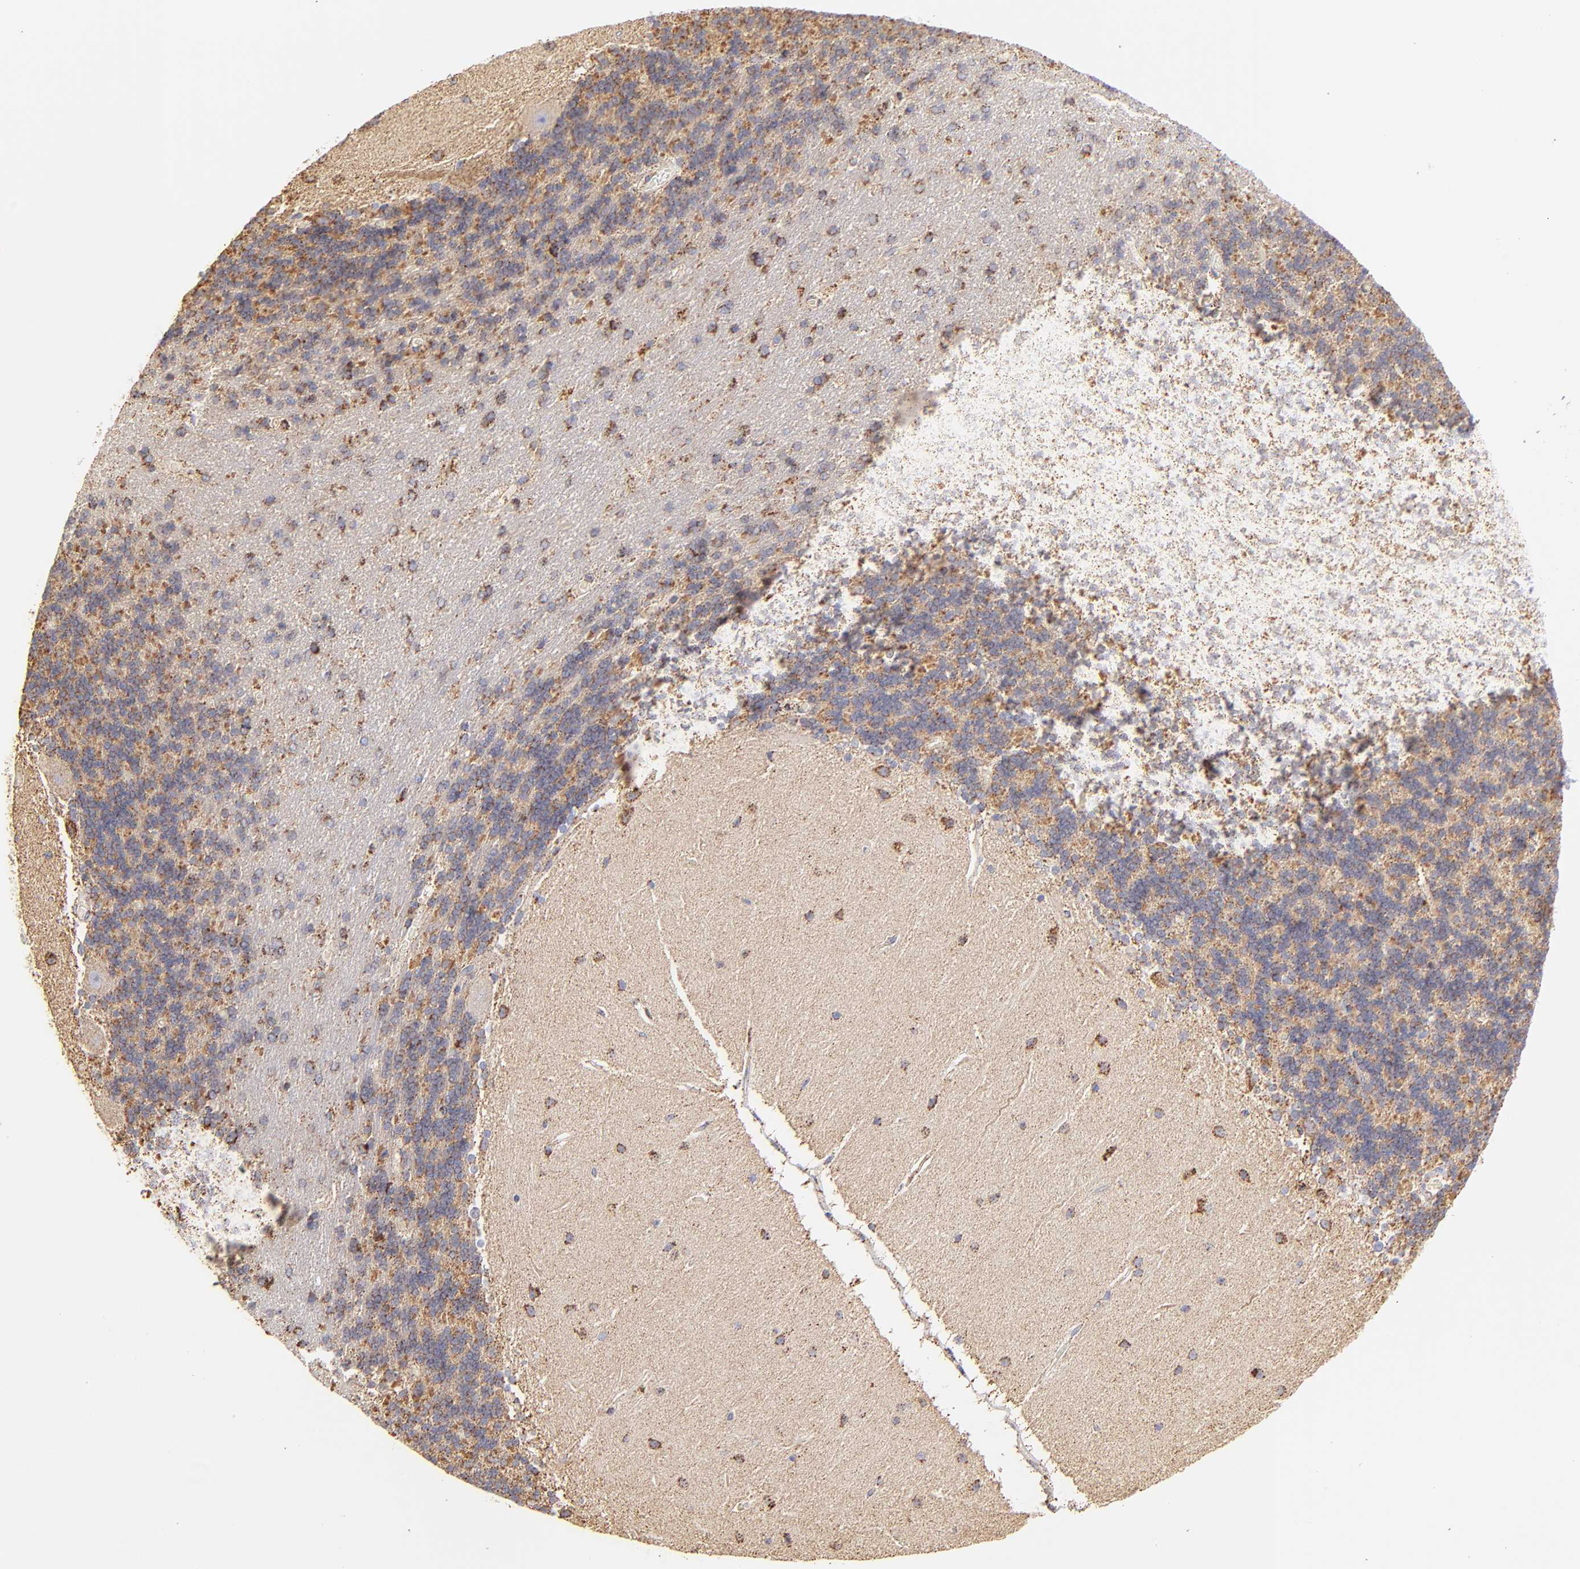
{"staining": {"intensity": "moderate", "quantity": "<25%", "location": "cytoplasmic/membranous"}, "tissue": "cerebellum", "cell_type": "Cells in granular layer", "image_type": "normal", "snomed": [{"axis": "morphology", "description": "Normal tissue, NOS"}, {"axis": "topography", "description": "Cerebellum"}], "caption": "The micrograph exhibits immunohistochemical staining of unremarkable cerebellum. There is moderate cytoplasmic/membranous expression is appreciated in approximately <25% of cells in granular layer. Using DAB (brown) and hematoxylin (blue) stains, captured at high magnification using brightfield microscopy.", "gene": "ECH1", "patient": {"sex": "female", "age": 54}}